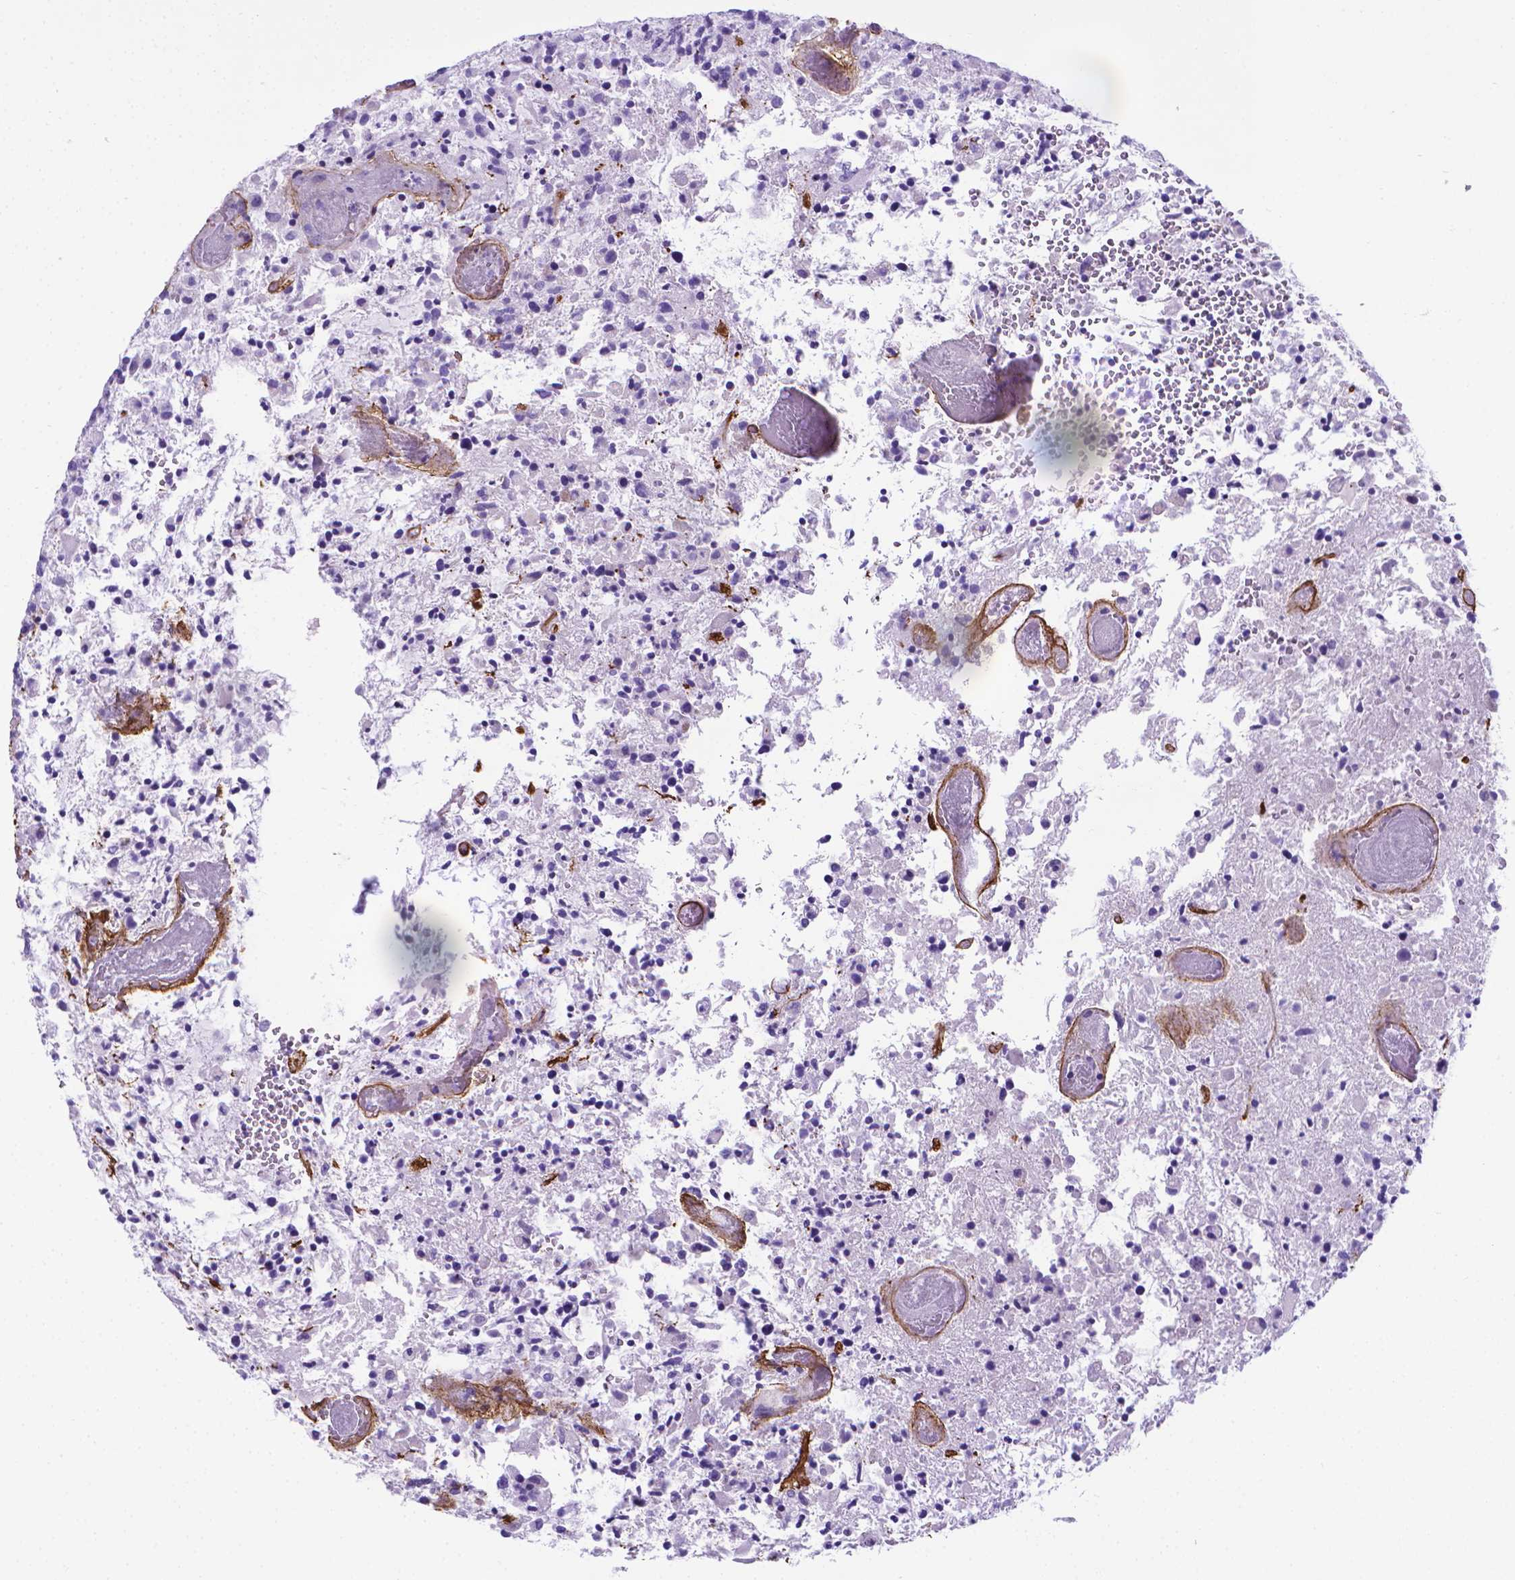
{"staining": {"intensity": "negative", "quantity": "none", "location": "none"}, "tissue": "glioma", "cell_type": "Tumor cells", "image_type": "cancer", "snomed": [{"axis": "morphology", "description": "Glioma, malignant, High grade"}, {"axis": "topography", "description": "Brain"}], "caption": "A high-resolution image shows immunohistochemistry staining of glioma, which reveals no significant staining in tumor cells.", "gene": "MFAP2", "patient": {"sex": "female", "age": 71}}